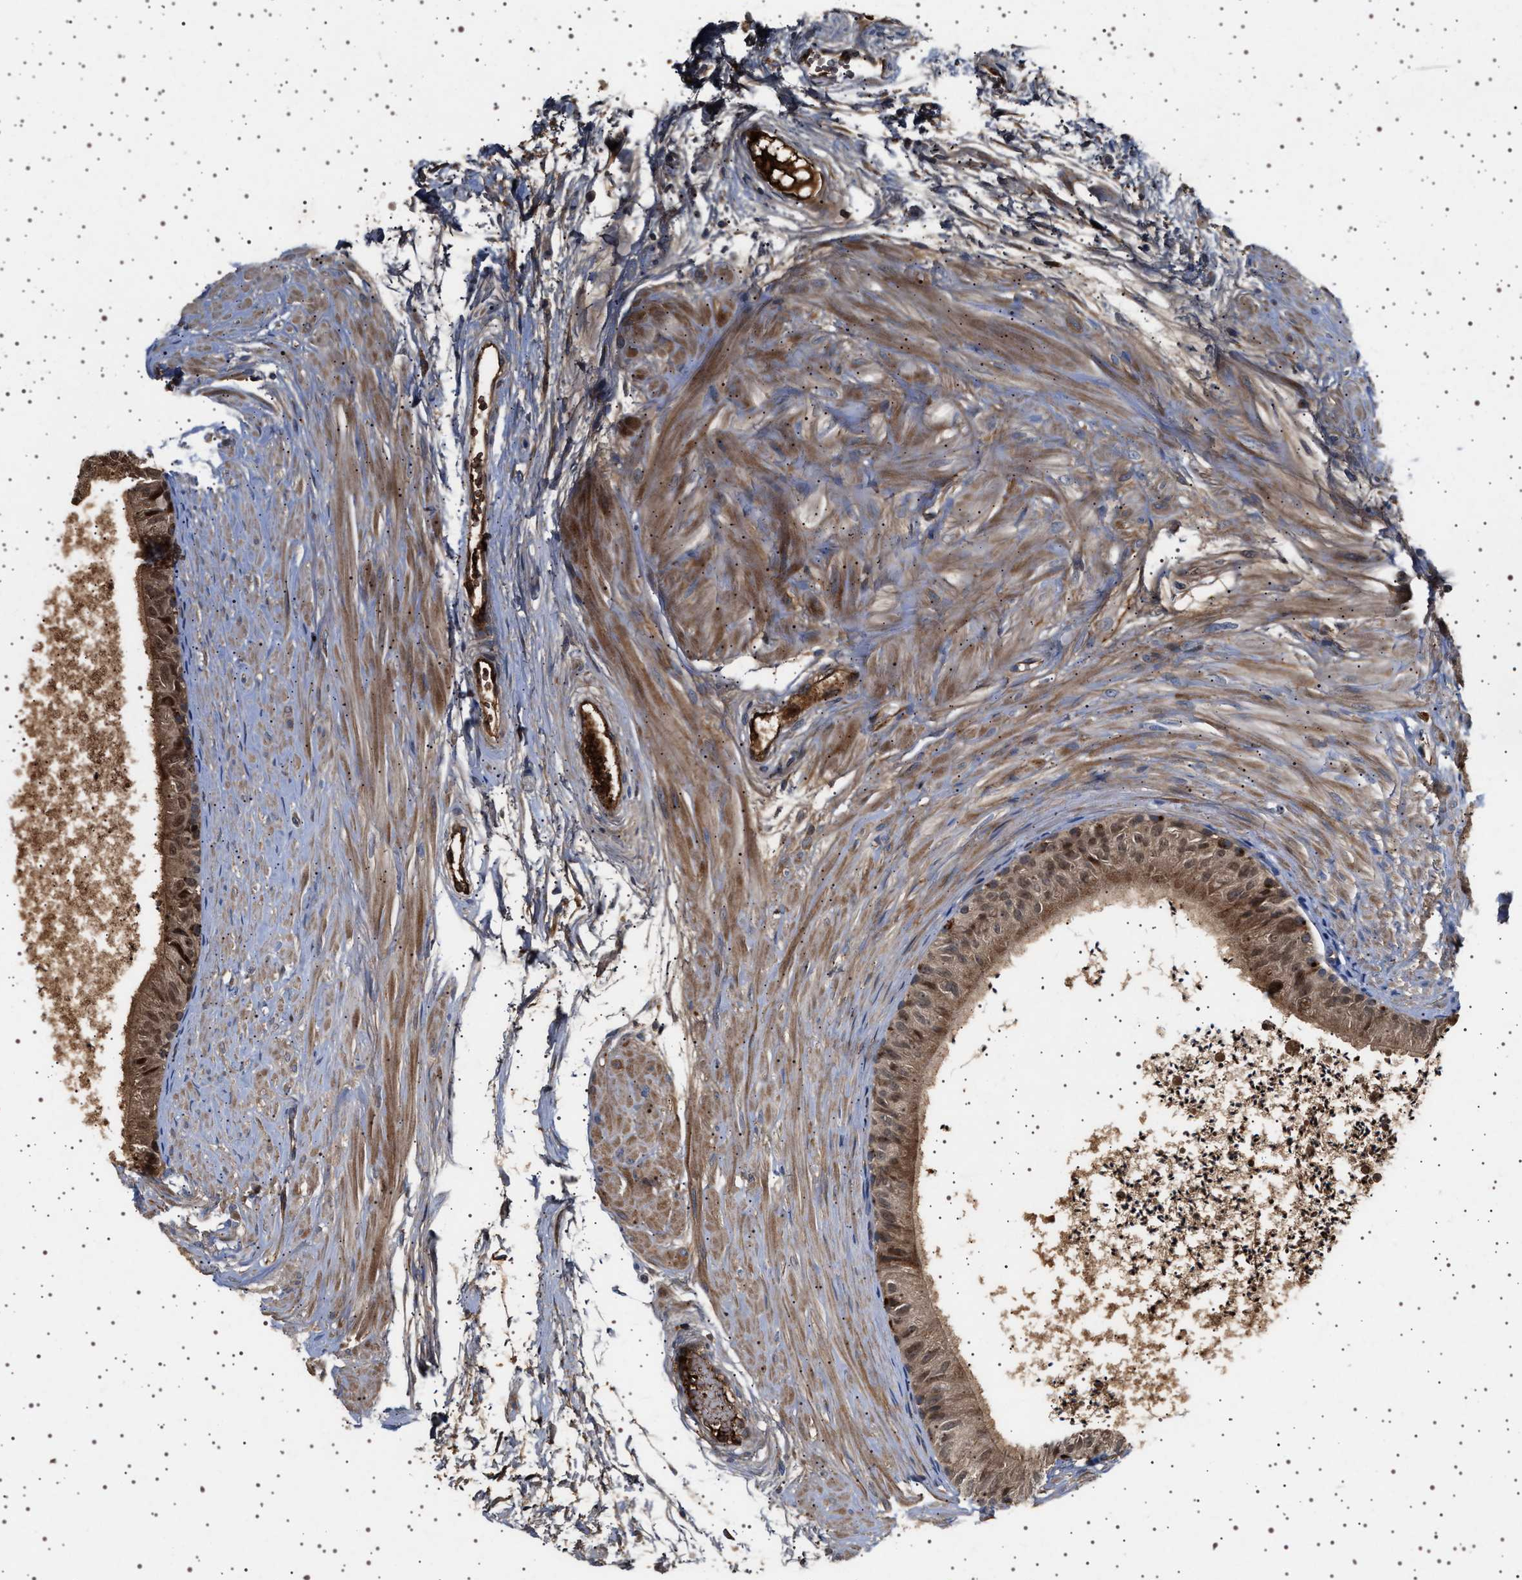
{"staining": {"intensity": "moderate", "quantity": ">75%", "location": "cytoplasmic/membranous"}, "tissue": "epididymis", "cell_type": "Glandular cells", "image_type": "normal", "snomed": [{"axis": "morphology", "description": "Normal tissue, NOS"}, {"axis": "topography", "description": "Epididymis"}], "caption": "Protein expression analysis of normal epididymis demonstrates moderate cytoplasmic/membranous staining in about >75% of glandular cells.", "gene": "FICD", "patient": {"sex": "male", "age": 56}}